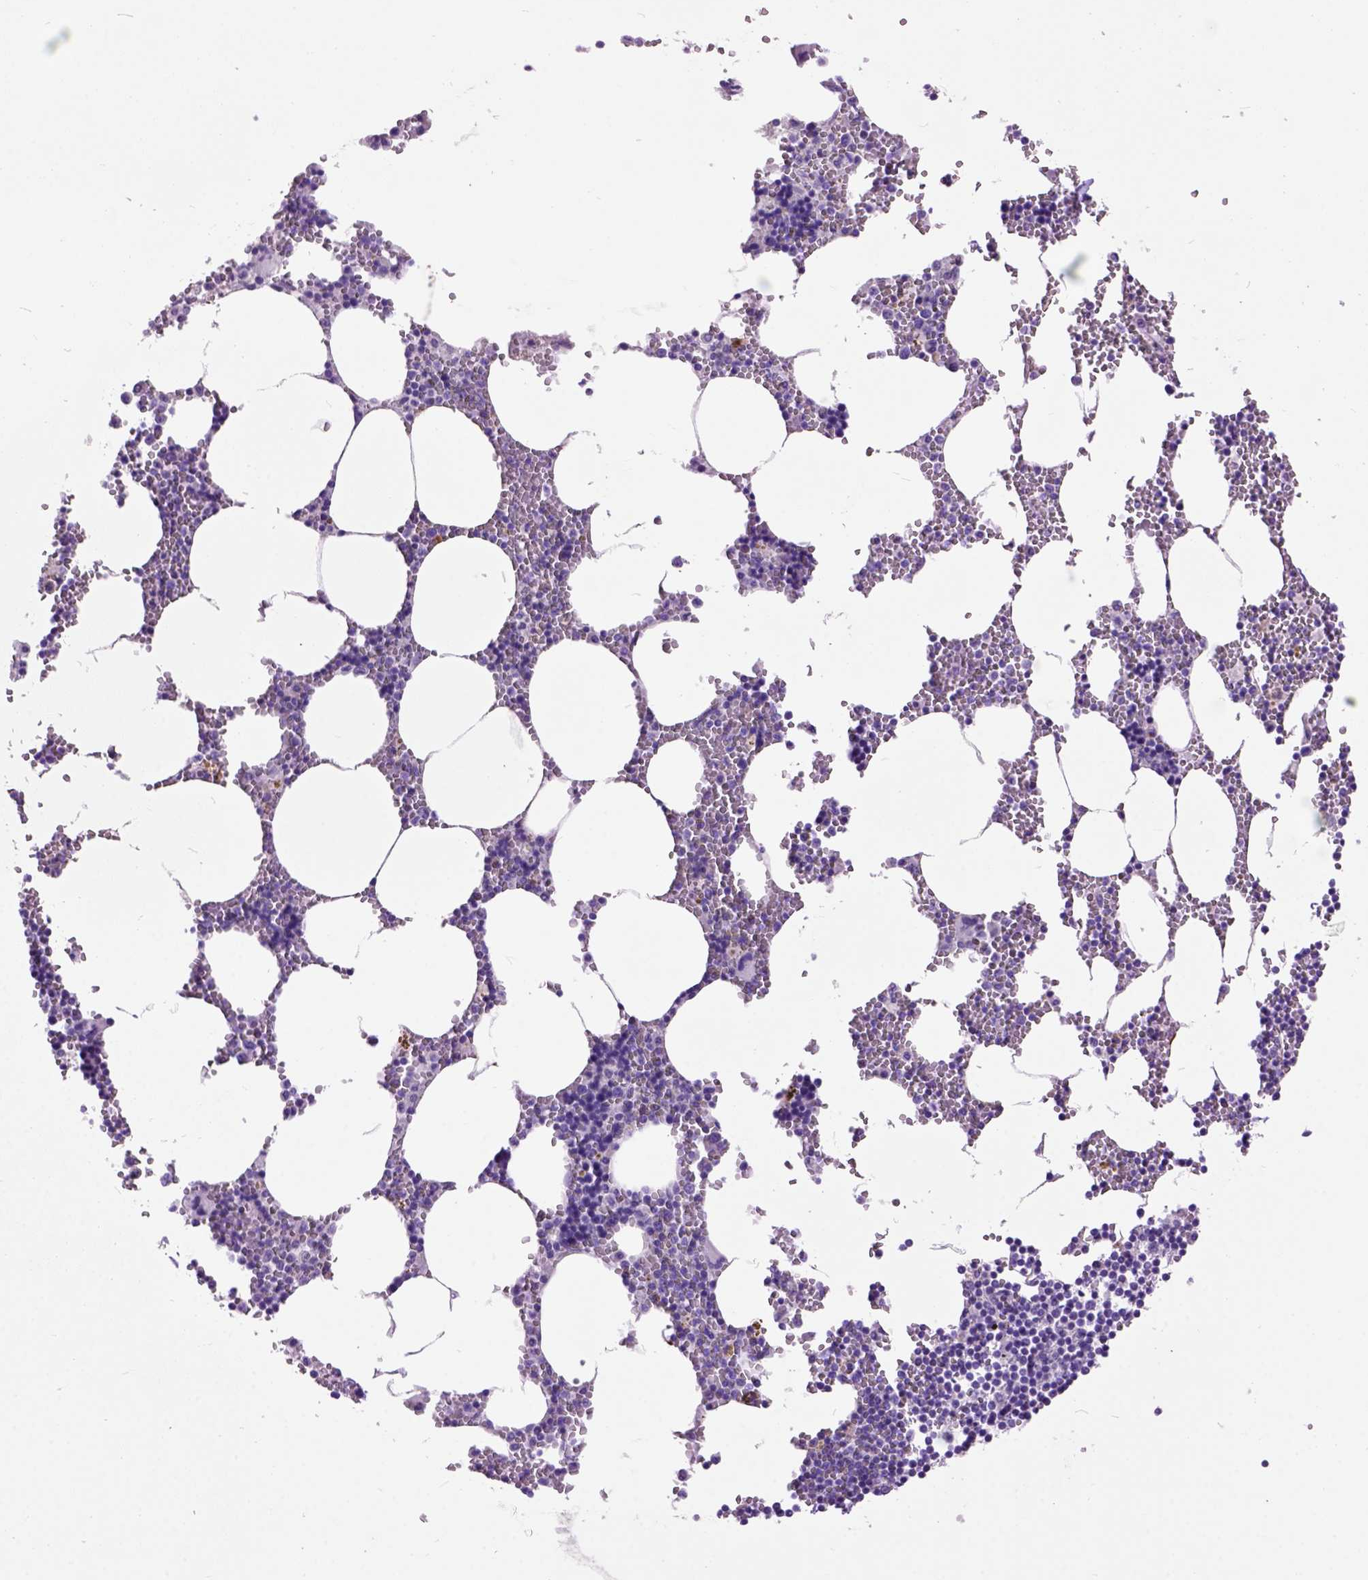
{"staining": {"intensity": "weak", "quantity": "<25%", "location": "cytoplasmic/membranous"}, "tissue": "bone marrow", "cell_type": "Hematopoietic cells", "image_type": "normal", "snomed": [{"axis": "morphology", "description": "Normal tissue, NOS"}, {"axis": "topography", "description": "Bone marrow"}], "caption": "High power microscopy histopathology image of an IHC histopathology image of unremarkable bone marrow, revealing no significant staining in hematopoietic cells. The staining was performed using DAB (3,3'-diaminobenzidine) to visualize the protein expression in brown, while the nuclei were stained in blue with hematoxylin (Magnification: 20x).", "gene": "MAPT", "patient": {"sex": "male", "age": 54}}